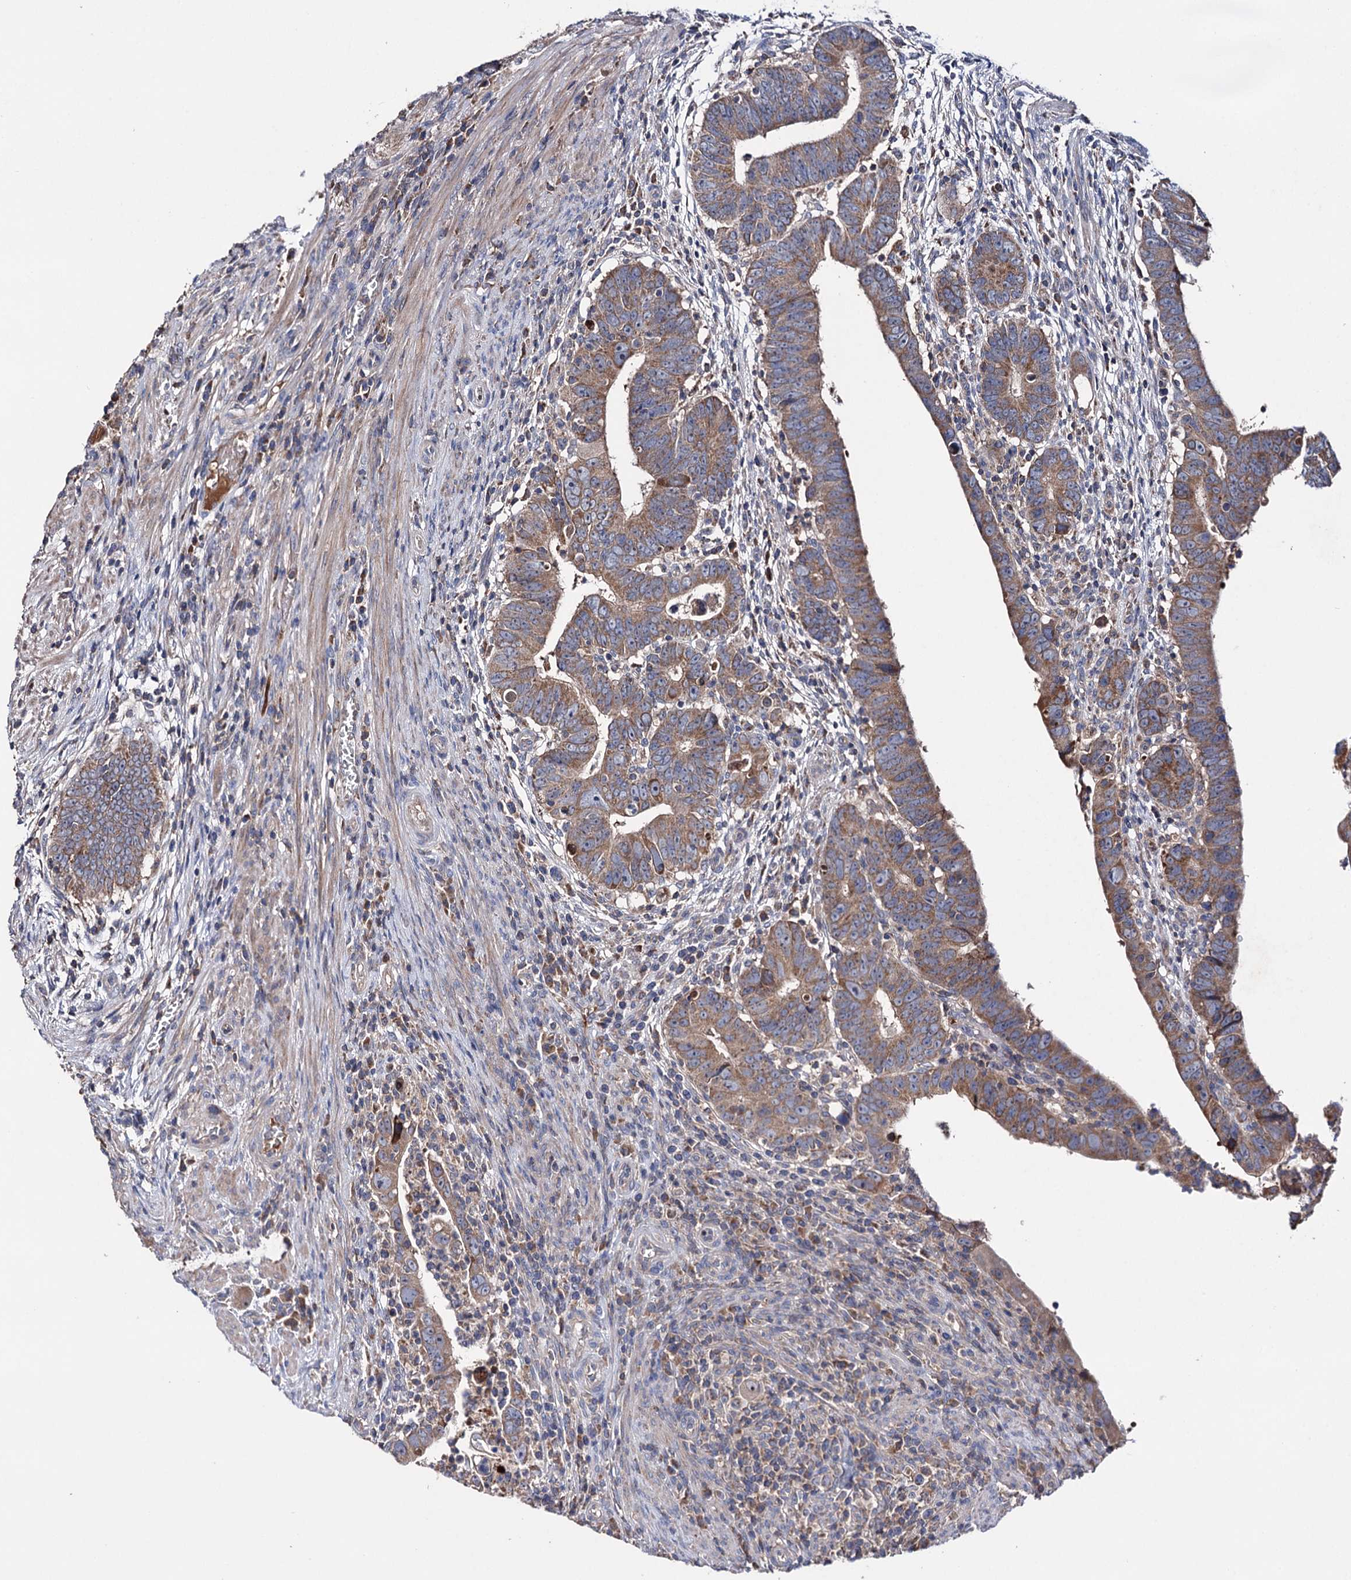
{"staining": {"intensity": "moderate", "quantity": ">75%", "location": "cytoplasmic/membranous"}, "tissue": "colorectal cancer", "cell_type": "Tumor cells", "image_type": "cancer", "snomed": [{"axis": "morphology", "description": "Normal tissue, NOS"}, {"axis": "morphology", "description": "Adenocarcinoma, NOS"}, {"axis": "topography", "description": "Rectum"}], "caption": "There is medium levels of moderate cytoplasmic/membranous expression in tumor cells of colorectal cancer, as demonstrated by immunohistochemical staining (brown color).", "gene": "CLPB", "patient": {"sex": "female", "age": 65}}